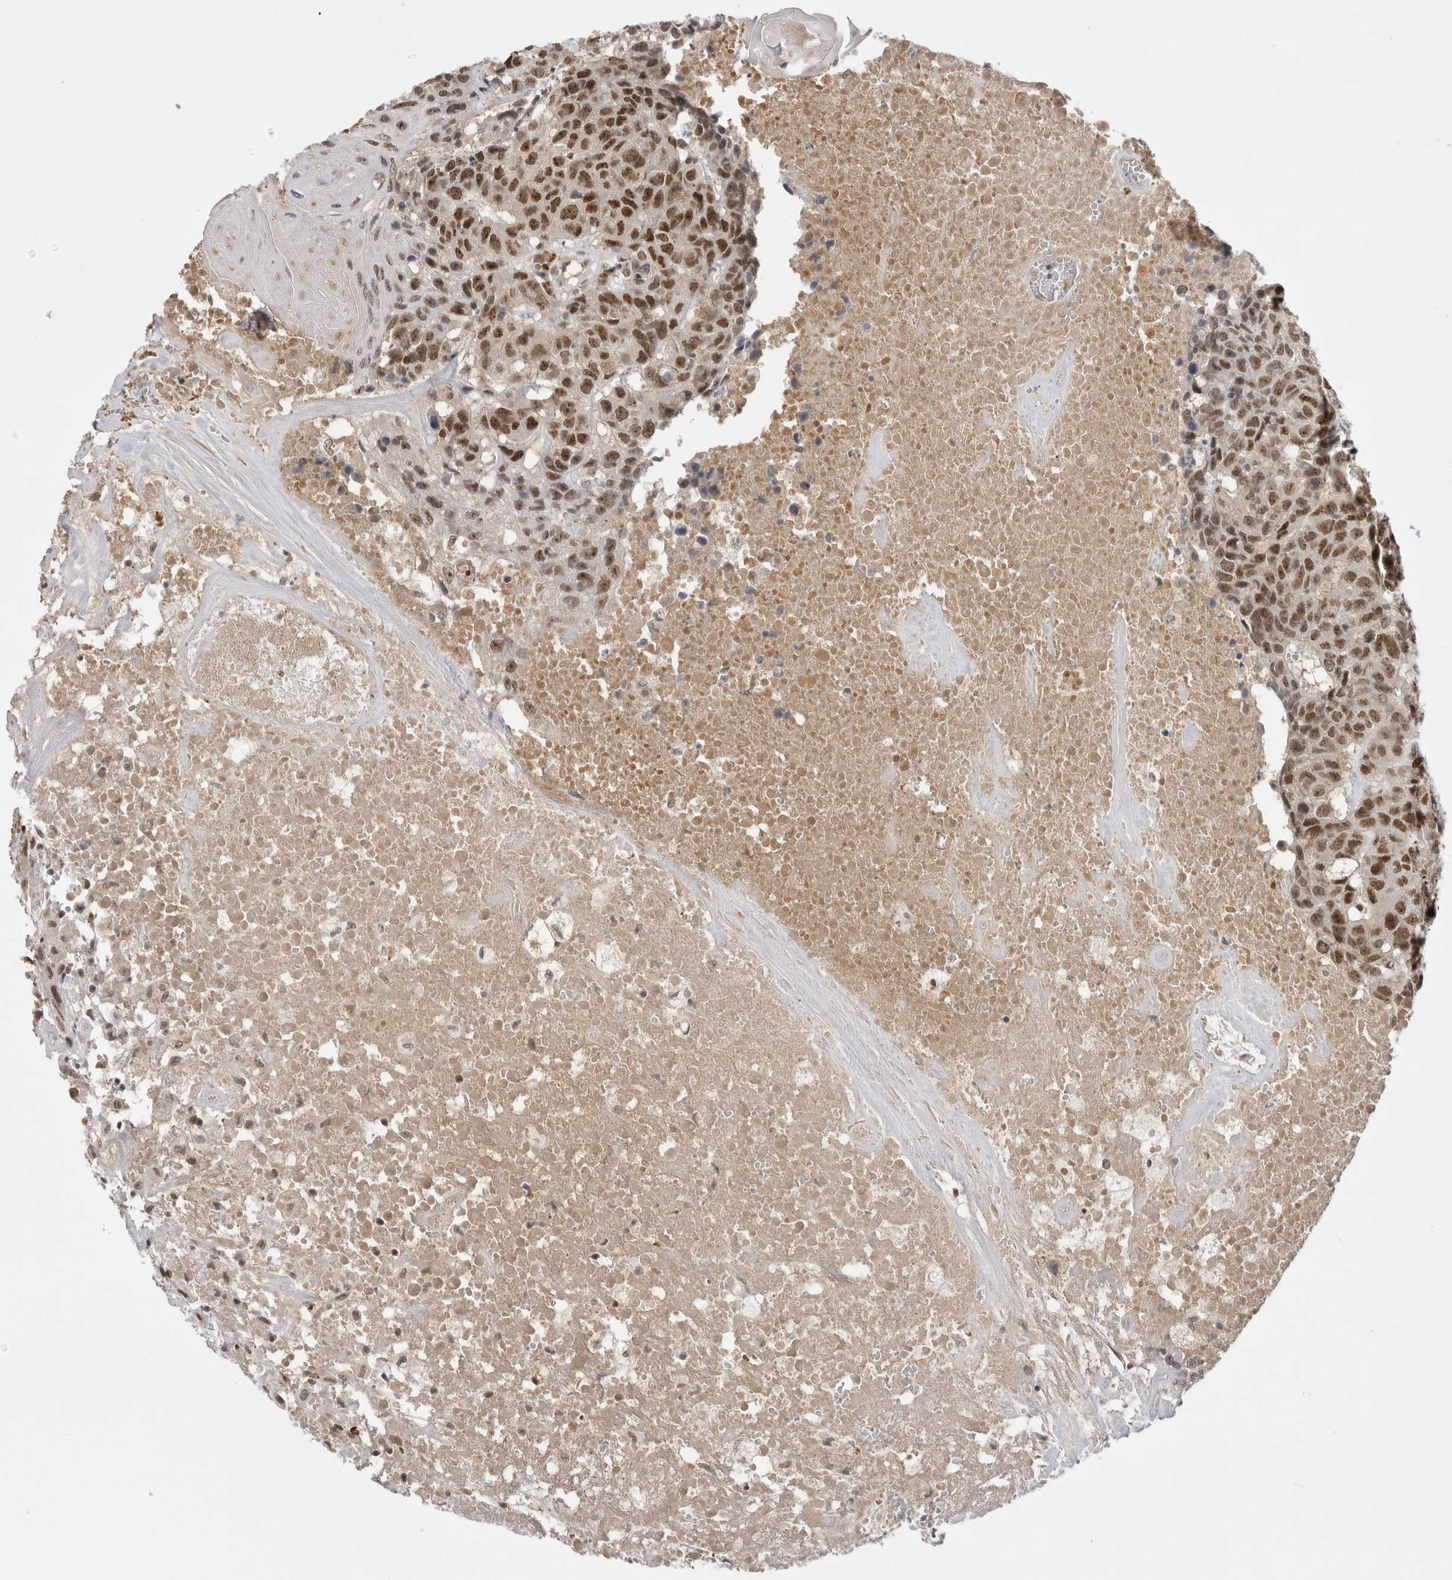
{"staining": {"intensity": "moderate", "quantity": ">75%", "location": "nuclear"}, "tissue": "head and neck cancer", "cell_type": "Tumor cells", "image_type": "cancer", "snomed": [{"axis": "morphology", "description": "Squamous cell carcinoma, NOS"}, {"axis": "topography", "description": "Head-Neck"}], "caption": "Human head and neck cancer stained with a protein marker displays moderate staining in tumor cells.", "gene": "ZNF24", "patient": {"sex": "male", "age": 66}}